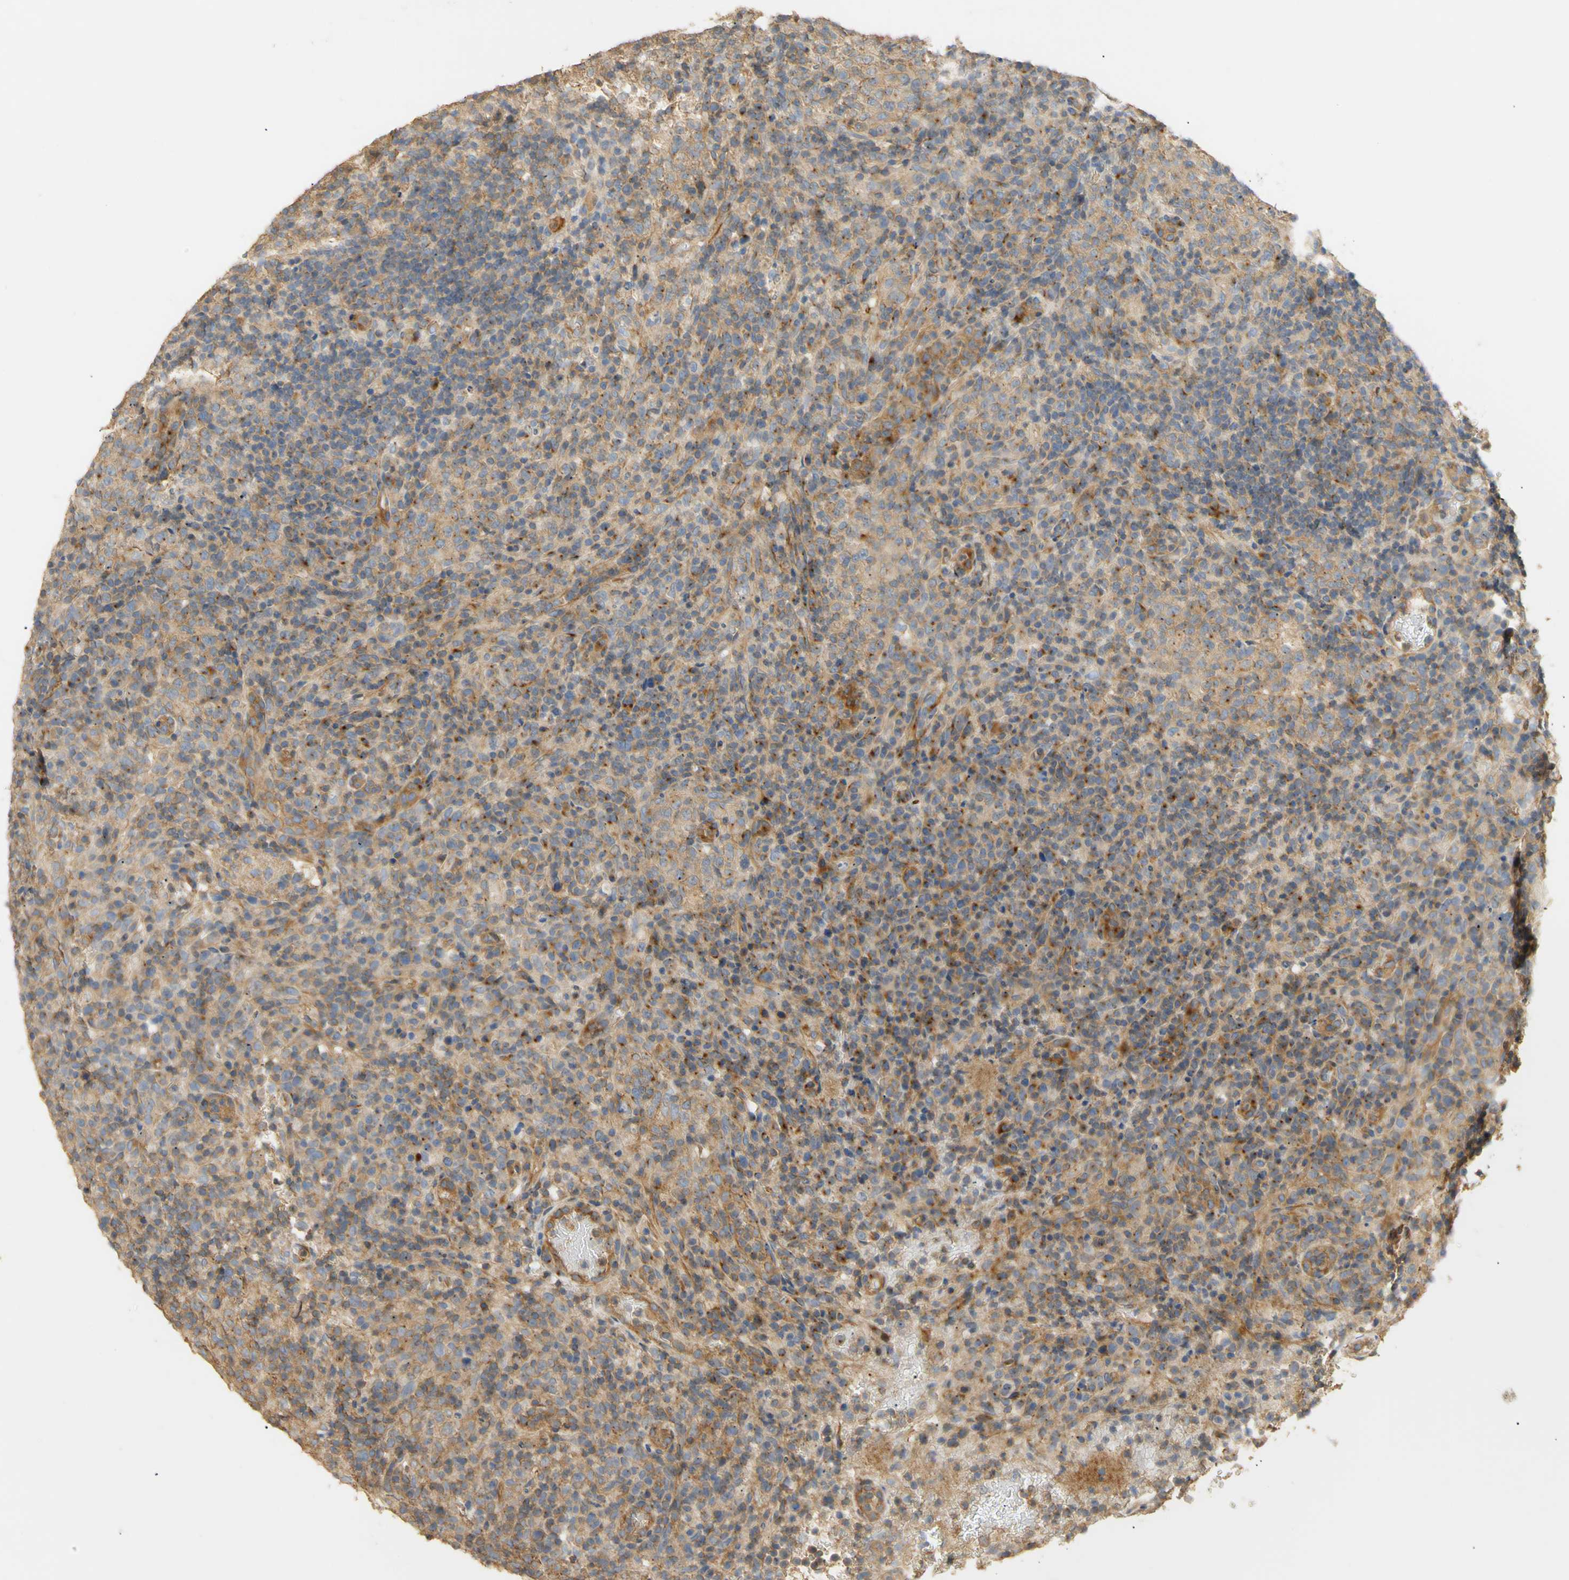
{"staining": {"intensity": "moderate", "quantity": "25%-75%", "location": "cytoplasmic/membranous"}, "tissue": "lymphoma", "cell_type": "Tumor cells", "image_type": "cancer", "snomed": [{"axis": "morphology", "description": "Malignant lymphoma, non-Hodgkin's type, High grade"}, {"axis": "topography", "description": "Lymph node"}], "caption": "High-grade malignant lymphoma, non-Hodgkin's type tissue exhibits moderate cytoplasmic/membranous expression in about 25%-75% of tumor cells, visualized by immunohistochemistry.", "gene": "KCNE4", "patient": {"sex": "female", "age": 76}}